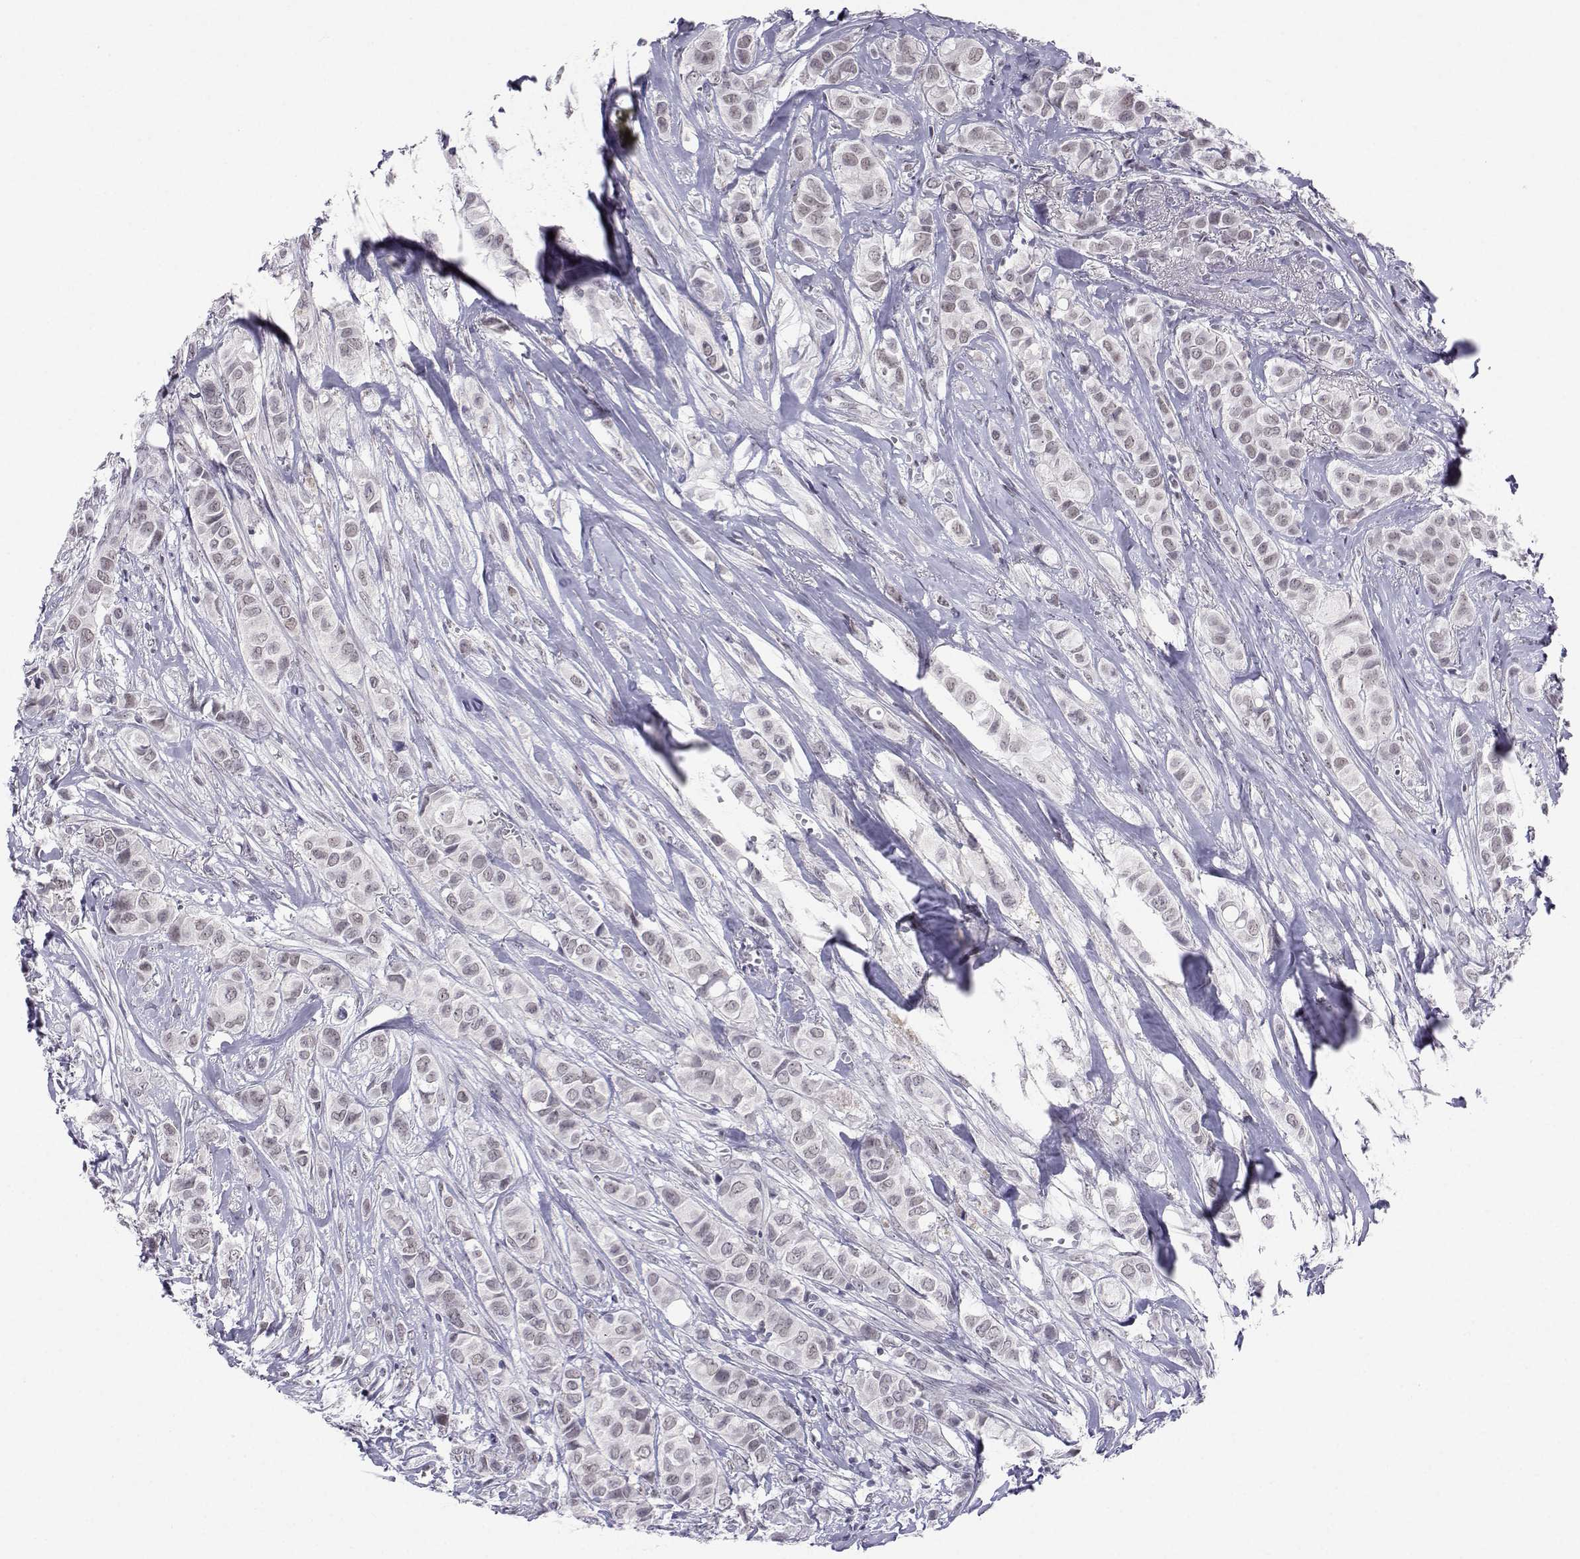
{"staining": {"intensity": "negative", "quantity": "none", "location": "none"}, "tissue": "breast cancer", "cell_type": "Tumor cells", "image_type": "cancer", "snomed": [{"axis": "morphology", "description": "Duct carcinoma"}, {"axis": "topography", "description": "Breast"}], "caption": "This is an IHC image of human breast cancer (infiltrating ductal carcinoma). There is no staining in tumor cells.", "gene": "MED26", "patient": {"sex": "female", "age": 85}}